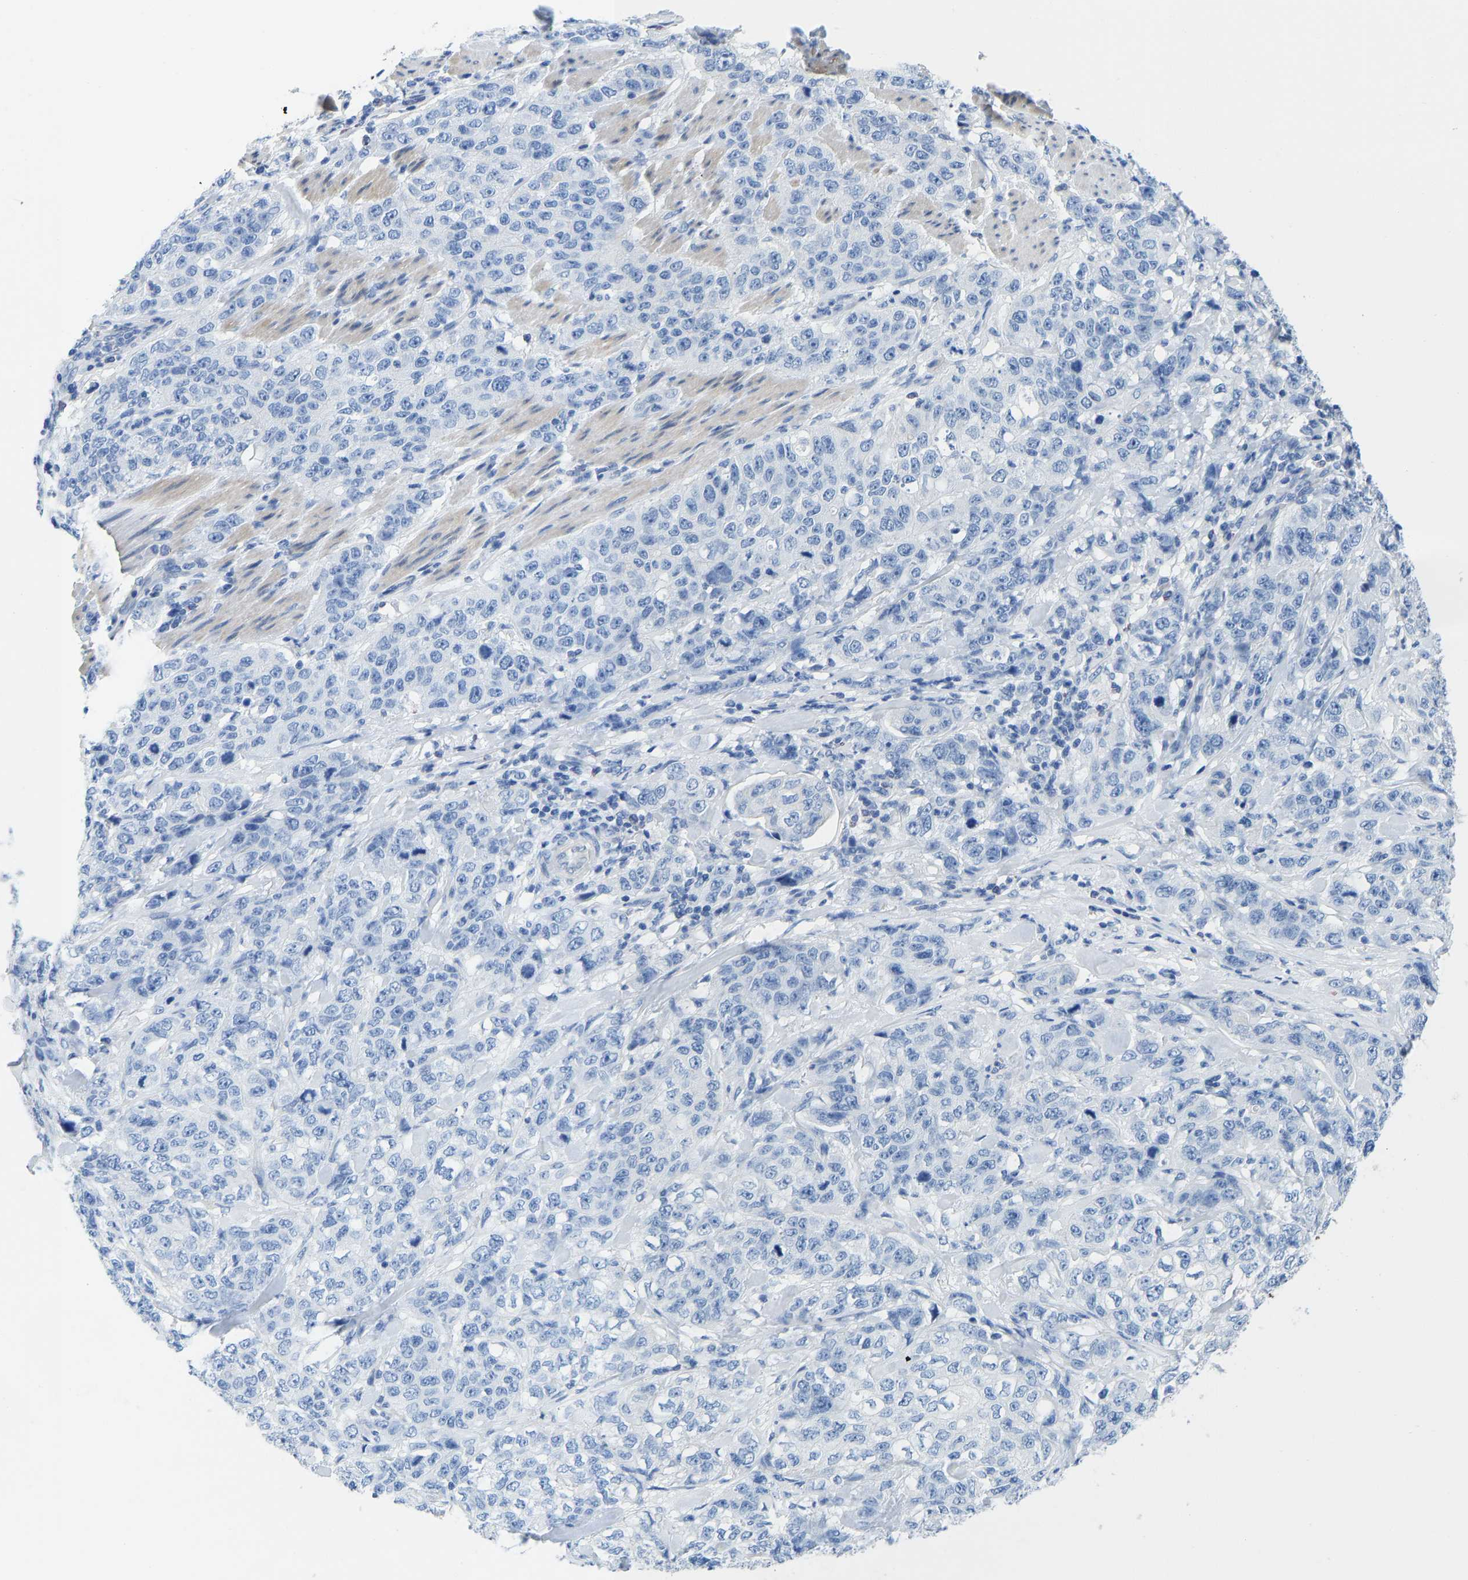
{"staining": {"intensity": "negative", "quantity": "none", "location": "none"}, "tissue": "stomach cancer", "cell_type": "Tumor cells", "image_type": "cancer", "snomed": [{"axis": "morphology", "description": "Adenocarcinoma, NOS"}, {"axis": "topography", "description": "Stomach"}], "caption": "Tumor cells are negative for brown protein staining in stomach adenocarcinoma. (IHC, brightfield microscopy, high magnification).", "gene": "NKAIN3", "patient": {"sex": "male", "age": 48}}